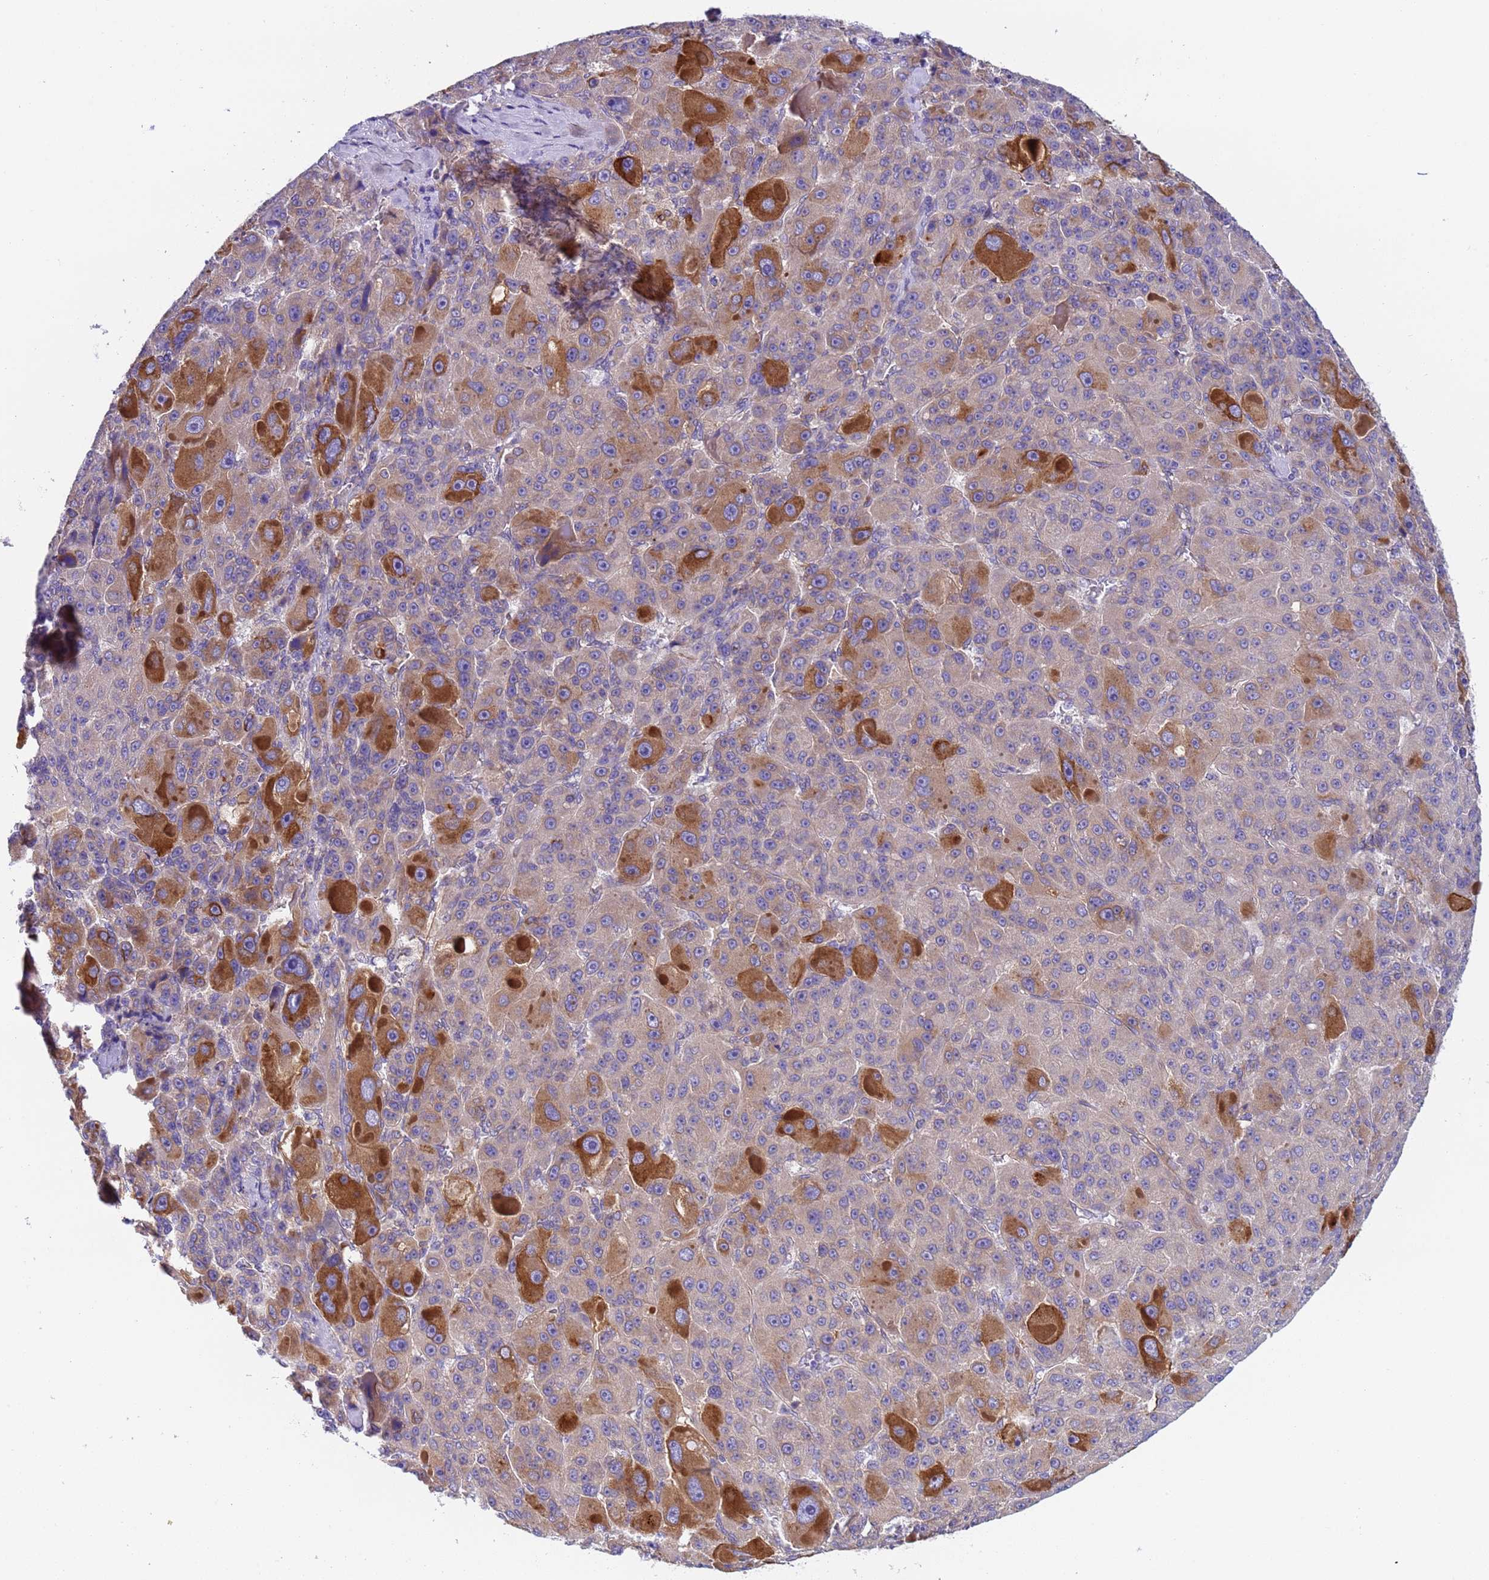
{"staining": {"intensity": "strong", "quantity": "25%-75%", "location": "cytoplasmic/membranous"}, "tissue": "liver cancer", "cell_type": "Tumor cells", "image_type": "cancer", "snomed": [{"axis": "morphology", "description": "Carcinoma, Hepatocellular, NOS"}, {"axis": "topography", "description": "Liver"}], "caption": "Brown immunohistochemical staining in human liver cancer reveals strong cytoplasmic/membranous staining in approximately 25%-75% of tumor cells.", "gene": "PAQR7", "patient": {"sex": "male", "age": 76}}